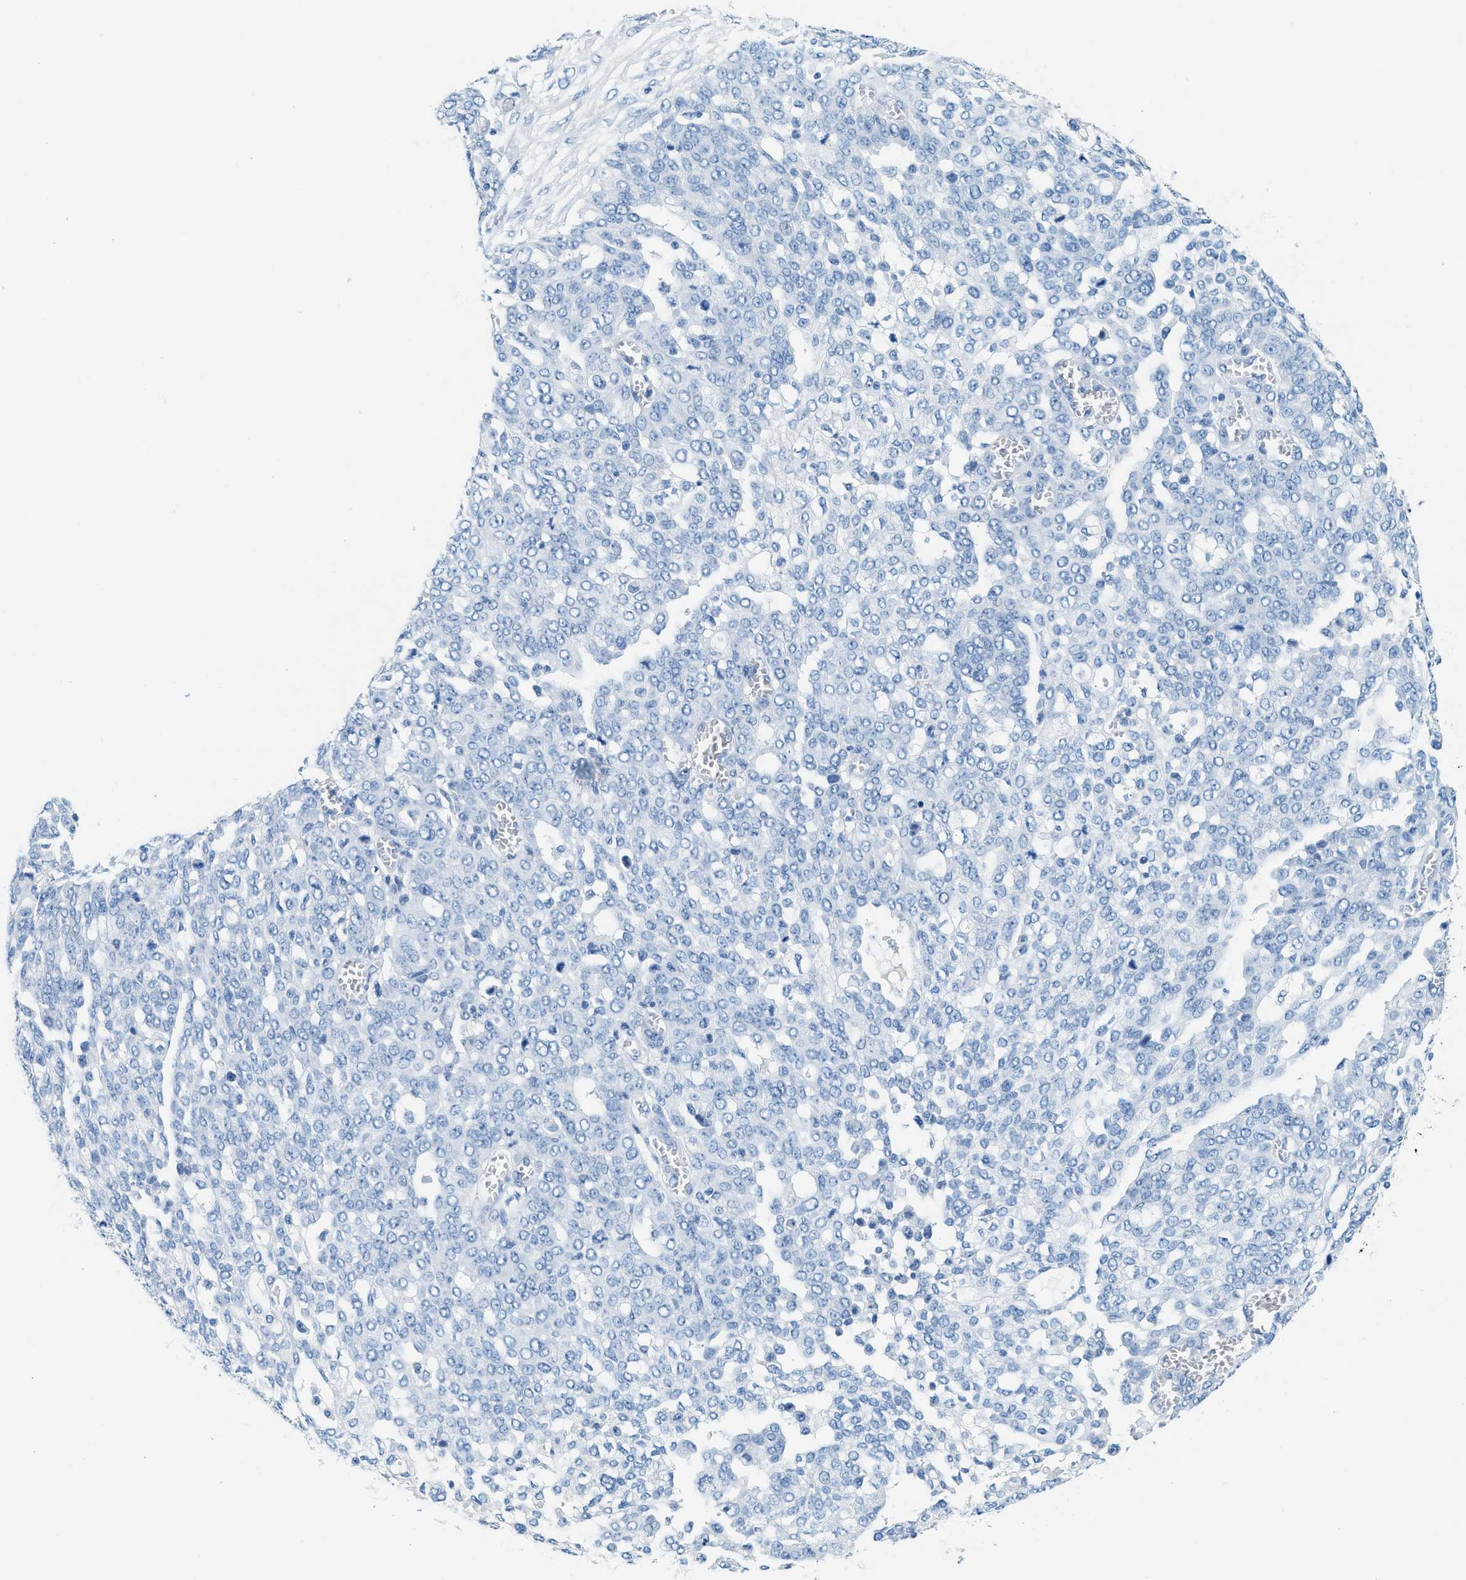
{"staining": {"intensity": "negative", "quantity": "none", "location": "none"}, "tissue": "ovarian cancer", "cell_type": "Tumor cells", "image_type": "cancer", "snomed": [{"axis": "morphology", "description": "Cystadenocarcinoma, serous, NOS"}, {"axis": "topography", "description": "Soft tissue"}, {"axis": "topography", "description": "Ovary"}], "caption": "Ovarian cancer was stained to show a protein in brown. There is no significant staining in tumor cells.", "gene": "TPSAB1", "patient": {"sex": "female", "age": 57}}